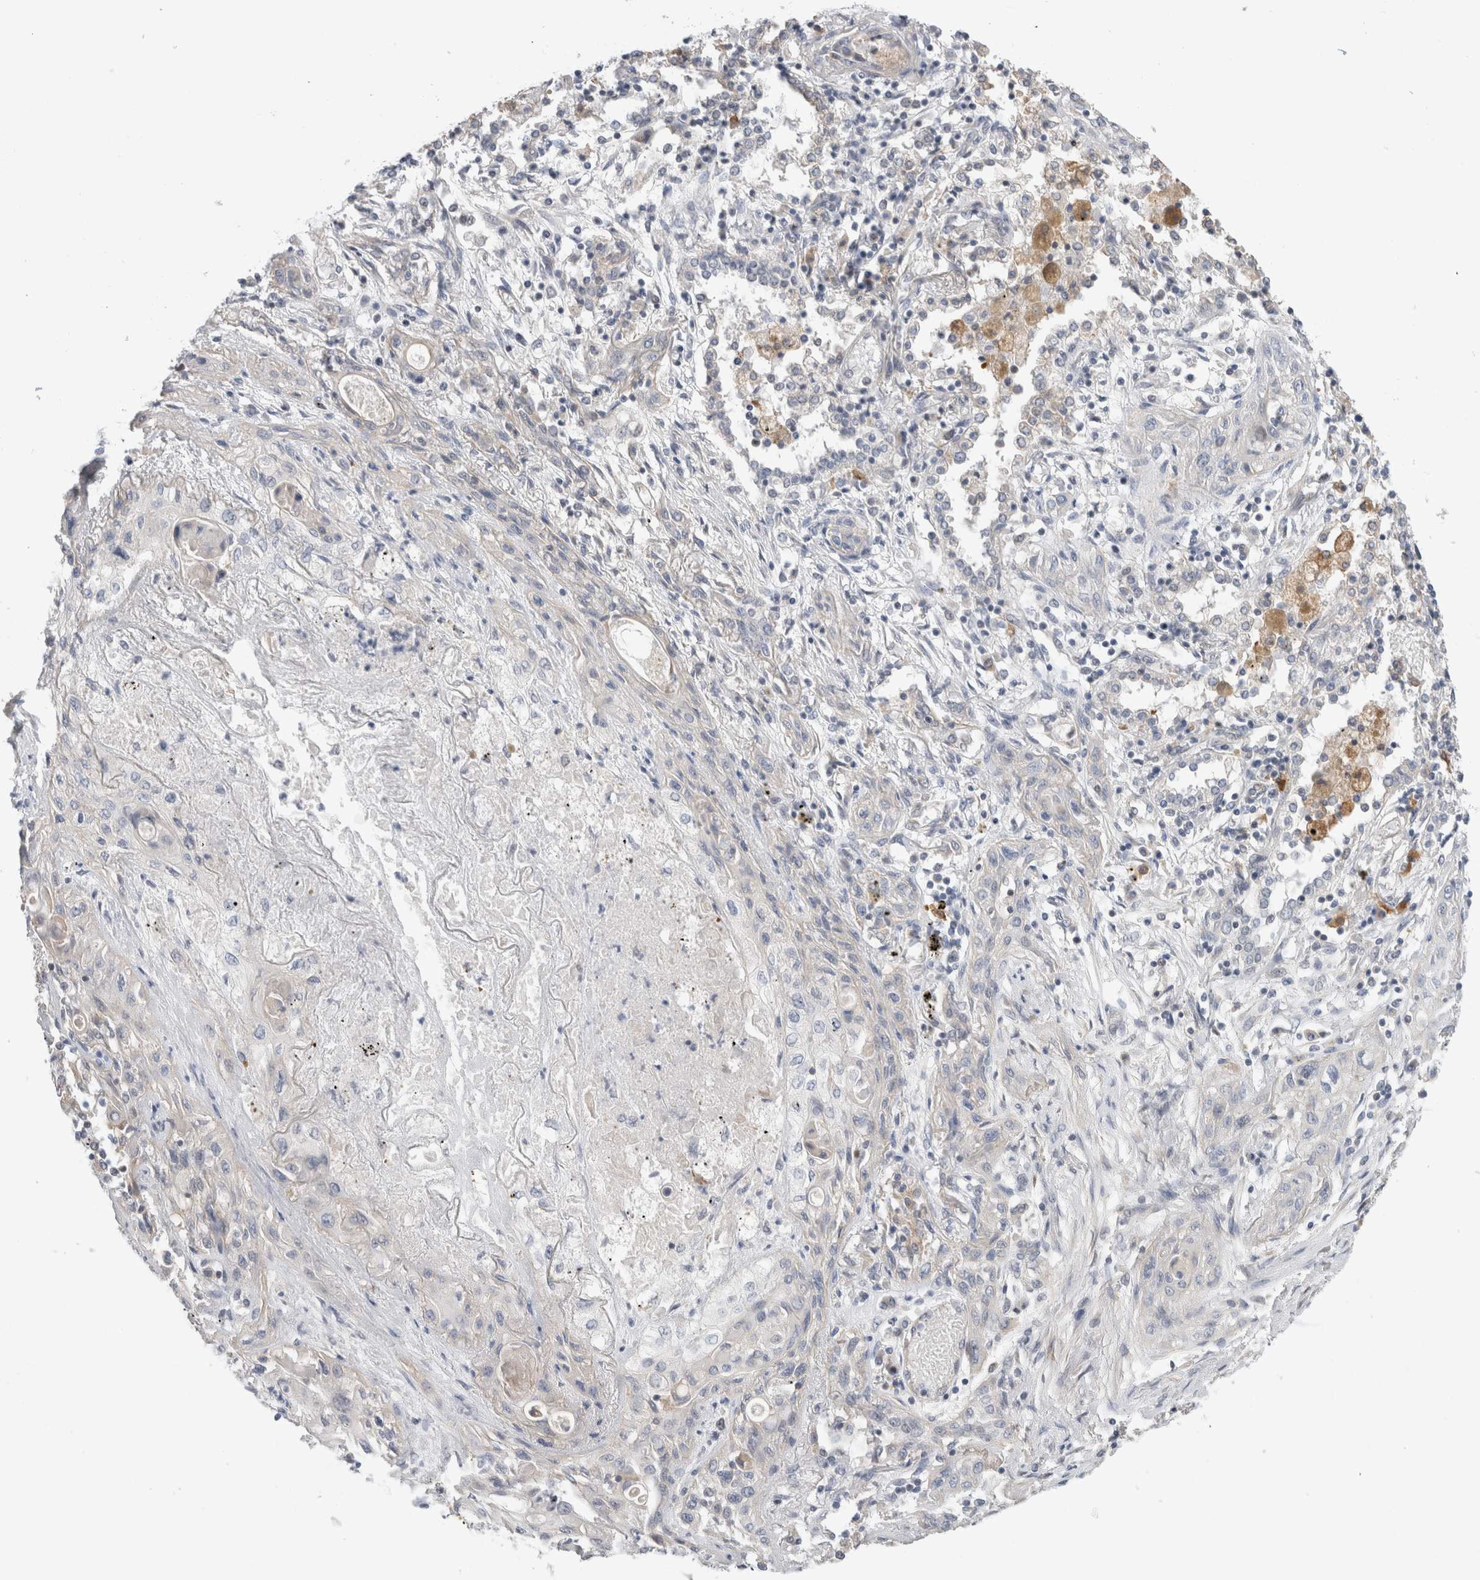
{"staining": {"intensity": "negative", "quantity": "none", "location": "none"}, "tissue": "lung cancer", "cell_type": "Tumor cells", "image_type": "cancer", "snomed": [{"axis": "morphology", "description": "Squamous cell carcinoma, NOS"}, {"axis": "topography", "description": "Lung"}], "caption": "The photomicrograph demonstrates no staining of tumor cells in lung cancer (squamous cell carcinoma).", "gene": "SYTL5", "patient": {"sex": "female", "age": 47}}